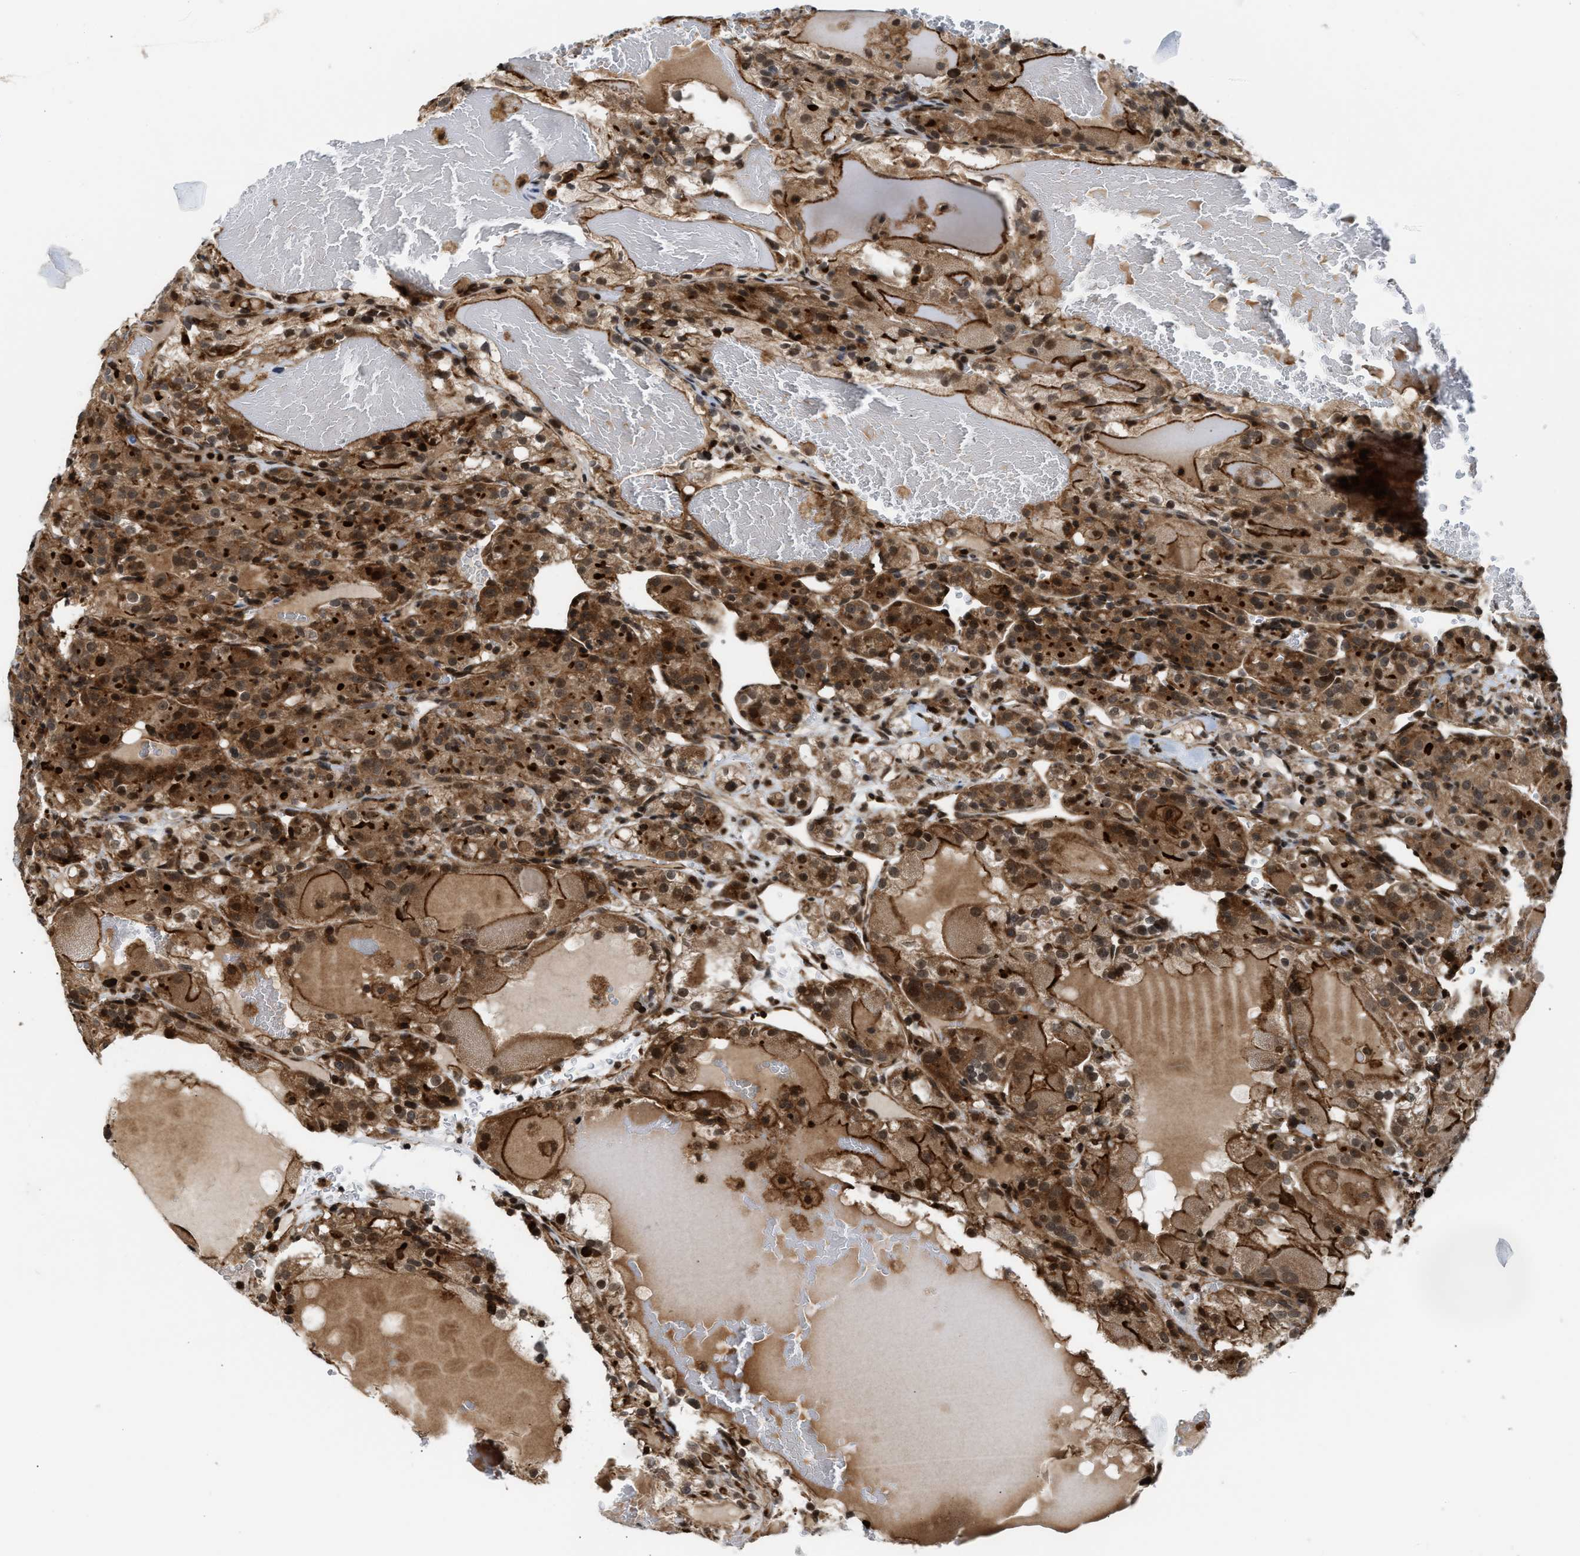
{"staining": {"intensity": "moderate", "quantity": ">75%", "location": "cytoplasmic/membranous,nuclear"}, "tissue": "renal cancer", "cell_type": "Tumor cells", "image_type": "cancer", "snomed": [{"axis": "morphology", "description": "Normal tissue, NOS"}, {"axis": "morphology", "description": "Adenocarcinoma, NOS"}, {"axis": "topography", "description": "Kidney"}], "caption": "Protein expression analysis of adenocarcinoma (renal) shows moderate cytoplasmic/membranous and nuclear staining in approximately >75% of tumor cells. (IHC, brightfield microscopy, high magnification).", "gene": "STAU2", "patient": {"sex": "male", "age": 61}}